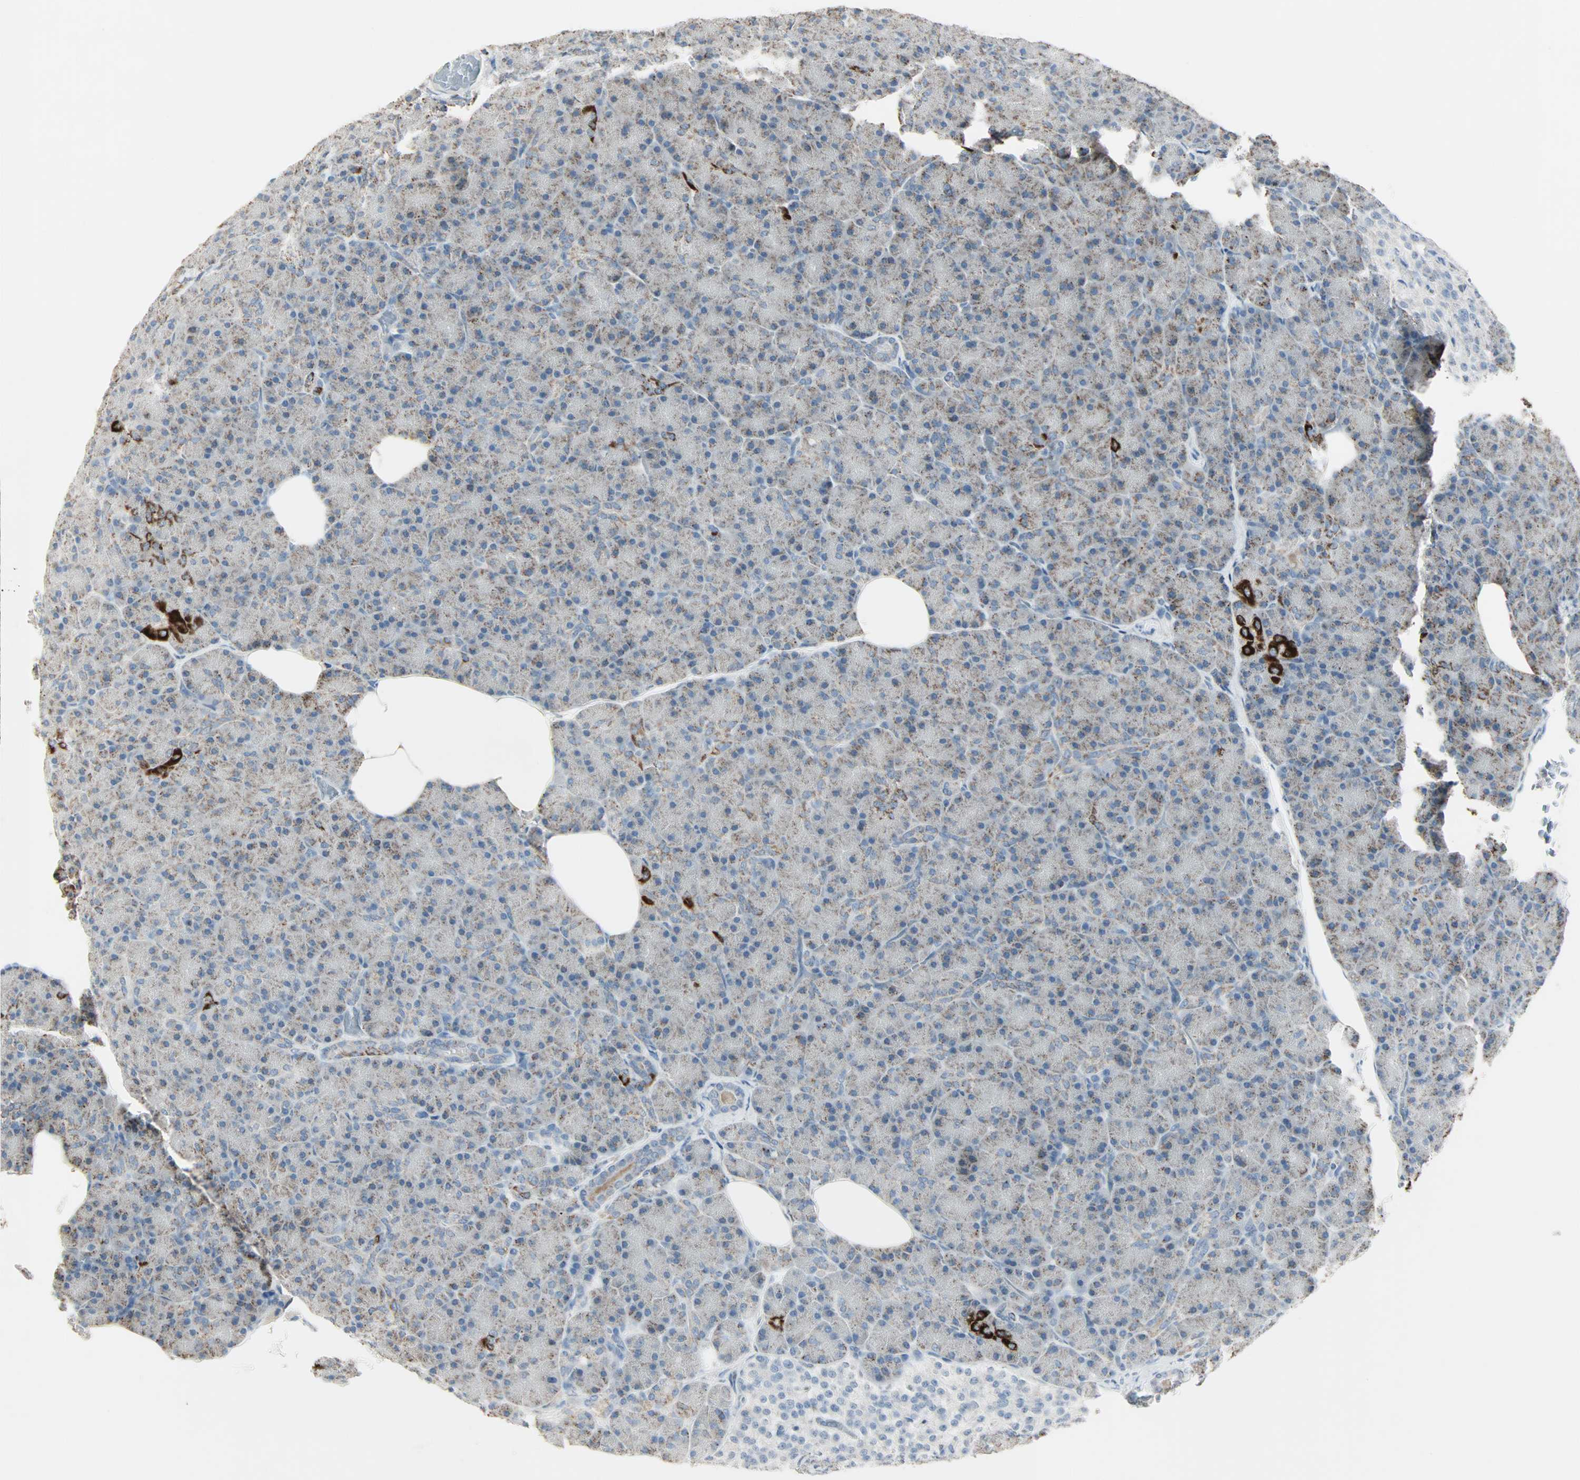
{"staining": {"intensity": "moderate", "quantity": "25%-75%", "location": "cytoplasmic/membranous"}, "tissue": "pancreas", "cell_type": "Exocrine glandular cells", "image_type": "normal", "snomed": [{"axis": "morphology", "description": "Normal tissue, NOS"}, {"axis": "topography", "description": "Pancreas"}], "caption": "Immunohistochemical staining of unremarkable human pancreas displays 25%-75% levels of moderate cytoplasmic/membranous protein positivity in approximately 25%-75% of exocrine glandular cells.", "gene": "IDH2", "patient": {"sex": "female", "age": 43}}